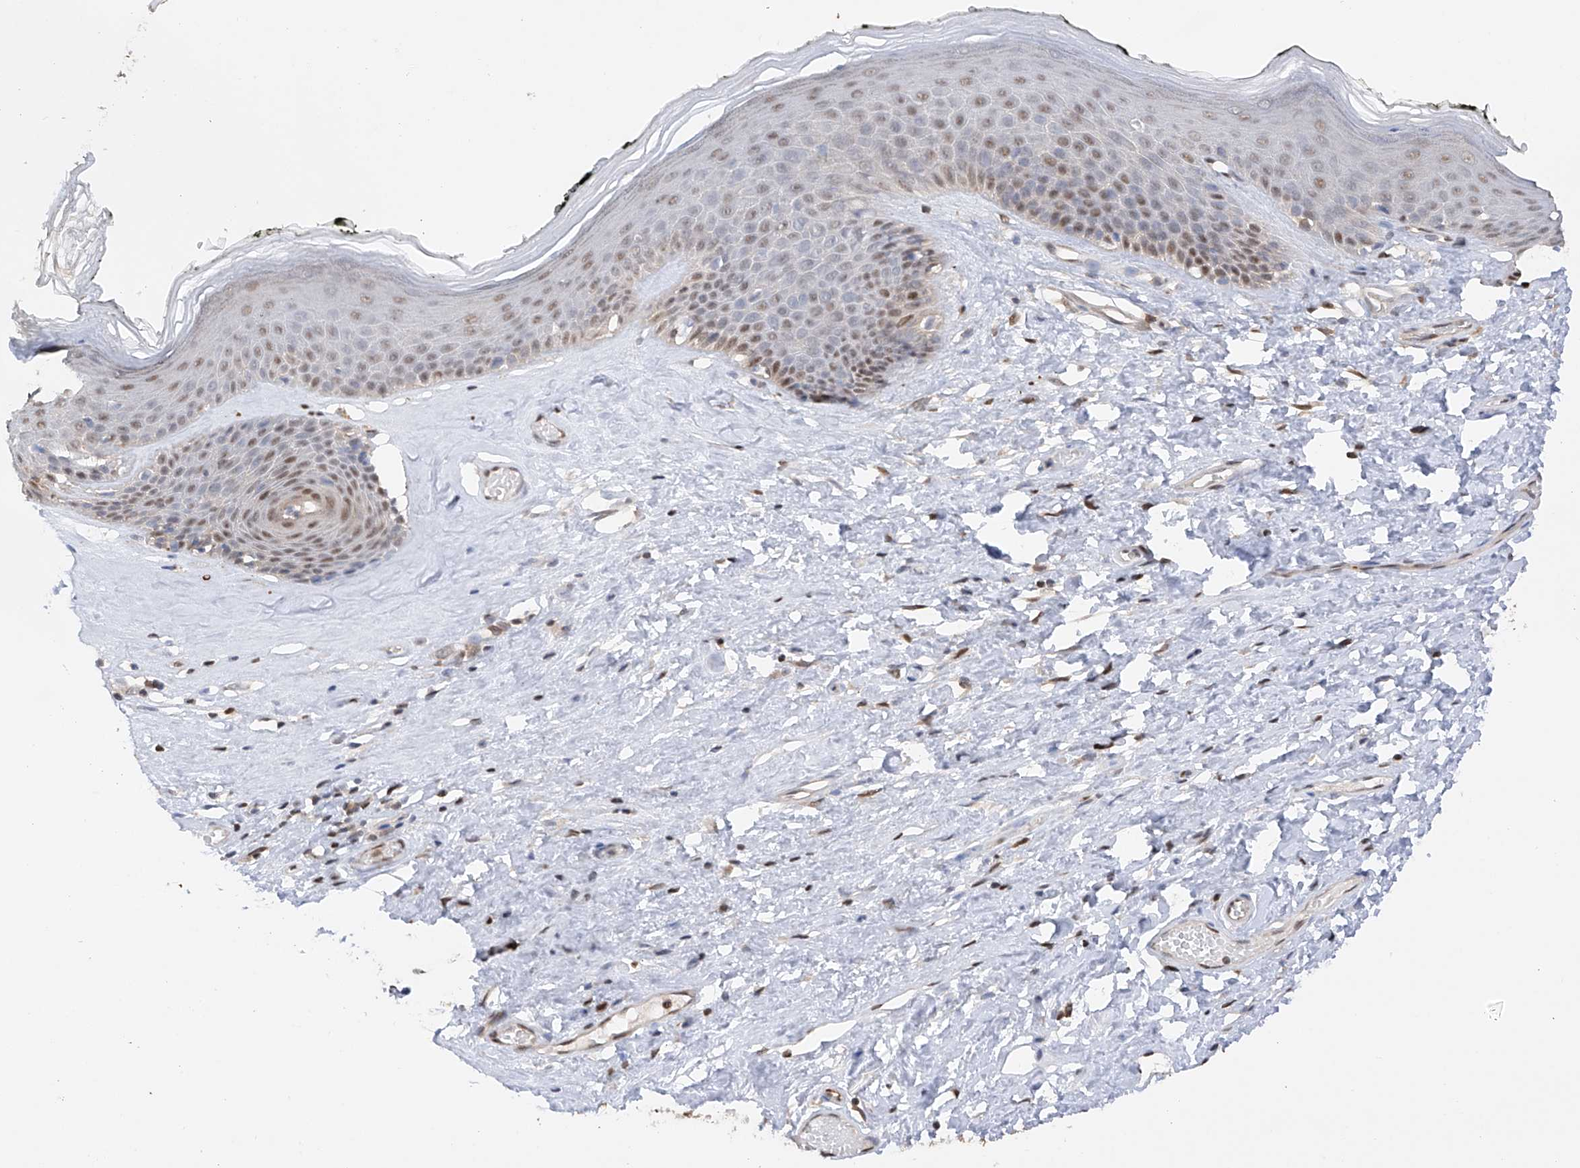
{"staining": {"intensity": "moderate", "quantity": "25%-75%", "location": "nuclear"}, "tissue": "skin", "cell_type": "Epidermal cells", "image_type": "normal", "snomed": [{"axis": "morphology", "description": "Normal tissue, NOS"}, {"axis": "morphology", "description": "Inflammation, NOS"}, {"axis": "topography", "description": "Vulva"}], "caption": "This histopathology image demonstrates normal skin stained with IHC to label a protein in brown. The nuclear of epidermal cells show moderate positivity for the protein. Nuclei are counter-stained blue.", "gene": "PMM1", "patient": {"sex": "female", "age": 84}}